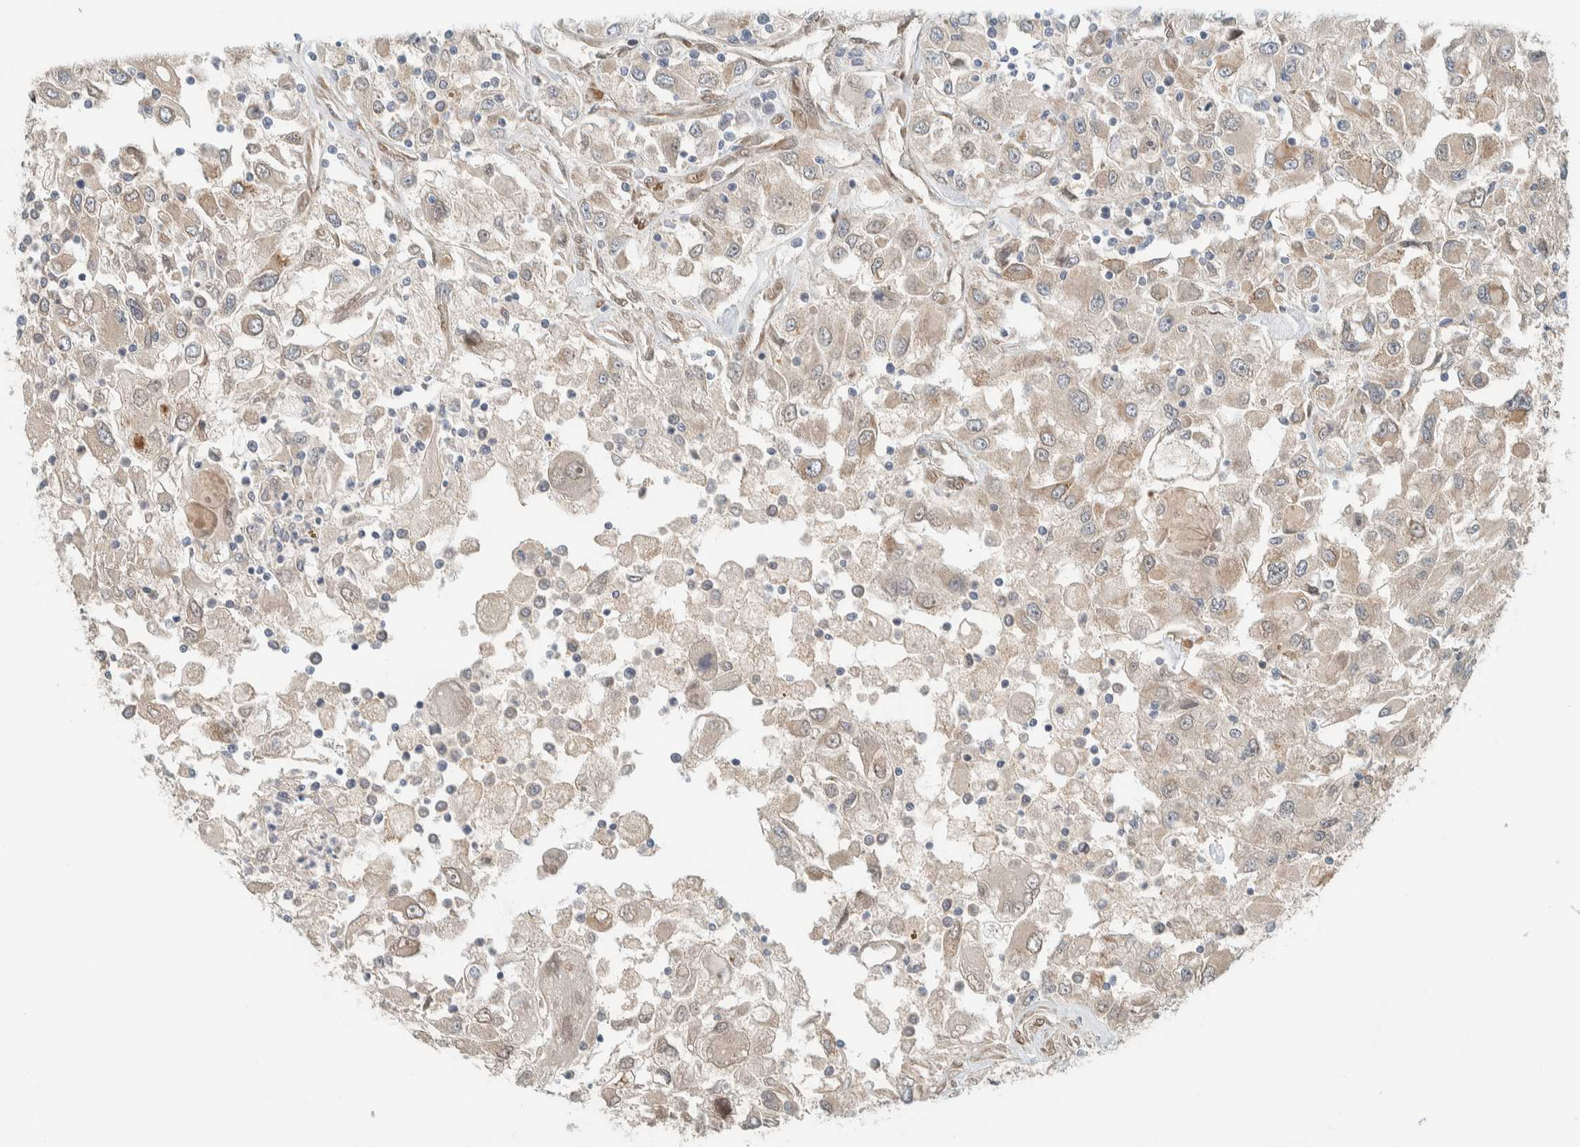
{"staining": {"intensity": "weak", "quantity": "<25%", "location": "cytoplasmic/membranous"}, "tissue": "renal cancer", "cell_type": "Tumor cells", "image_type": "cancer", "snomed": [{"axis": "morphology", "description": "Adenocarcinoma, NOS"}, {"axis": "topography", "description": "Kidney"}], "caption": "This is an immunohistochemistry (IHC) histopathology image of renal cancer (adenocarcinoma). There is no expression in tumor cells.", "gene": "CTBP2", "patient": {"sex": "female", "age": 52}}